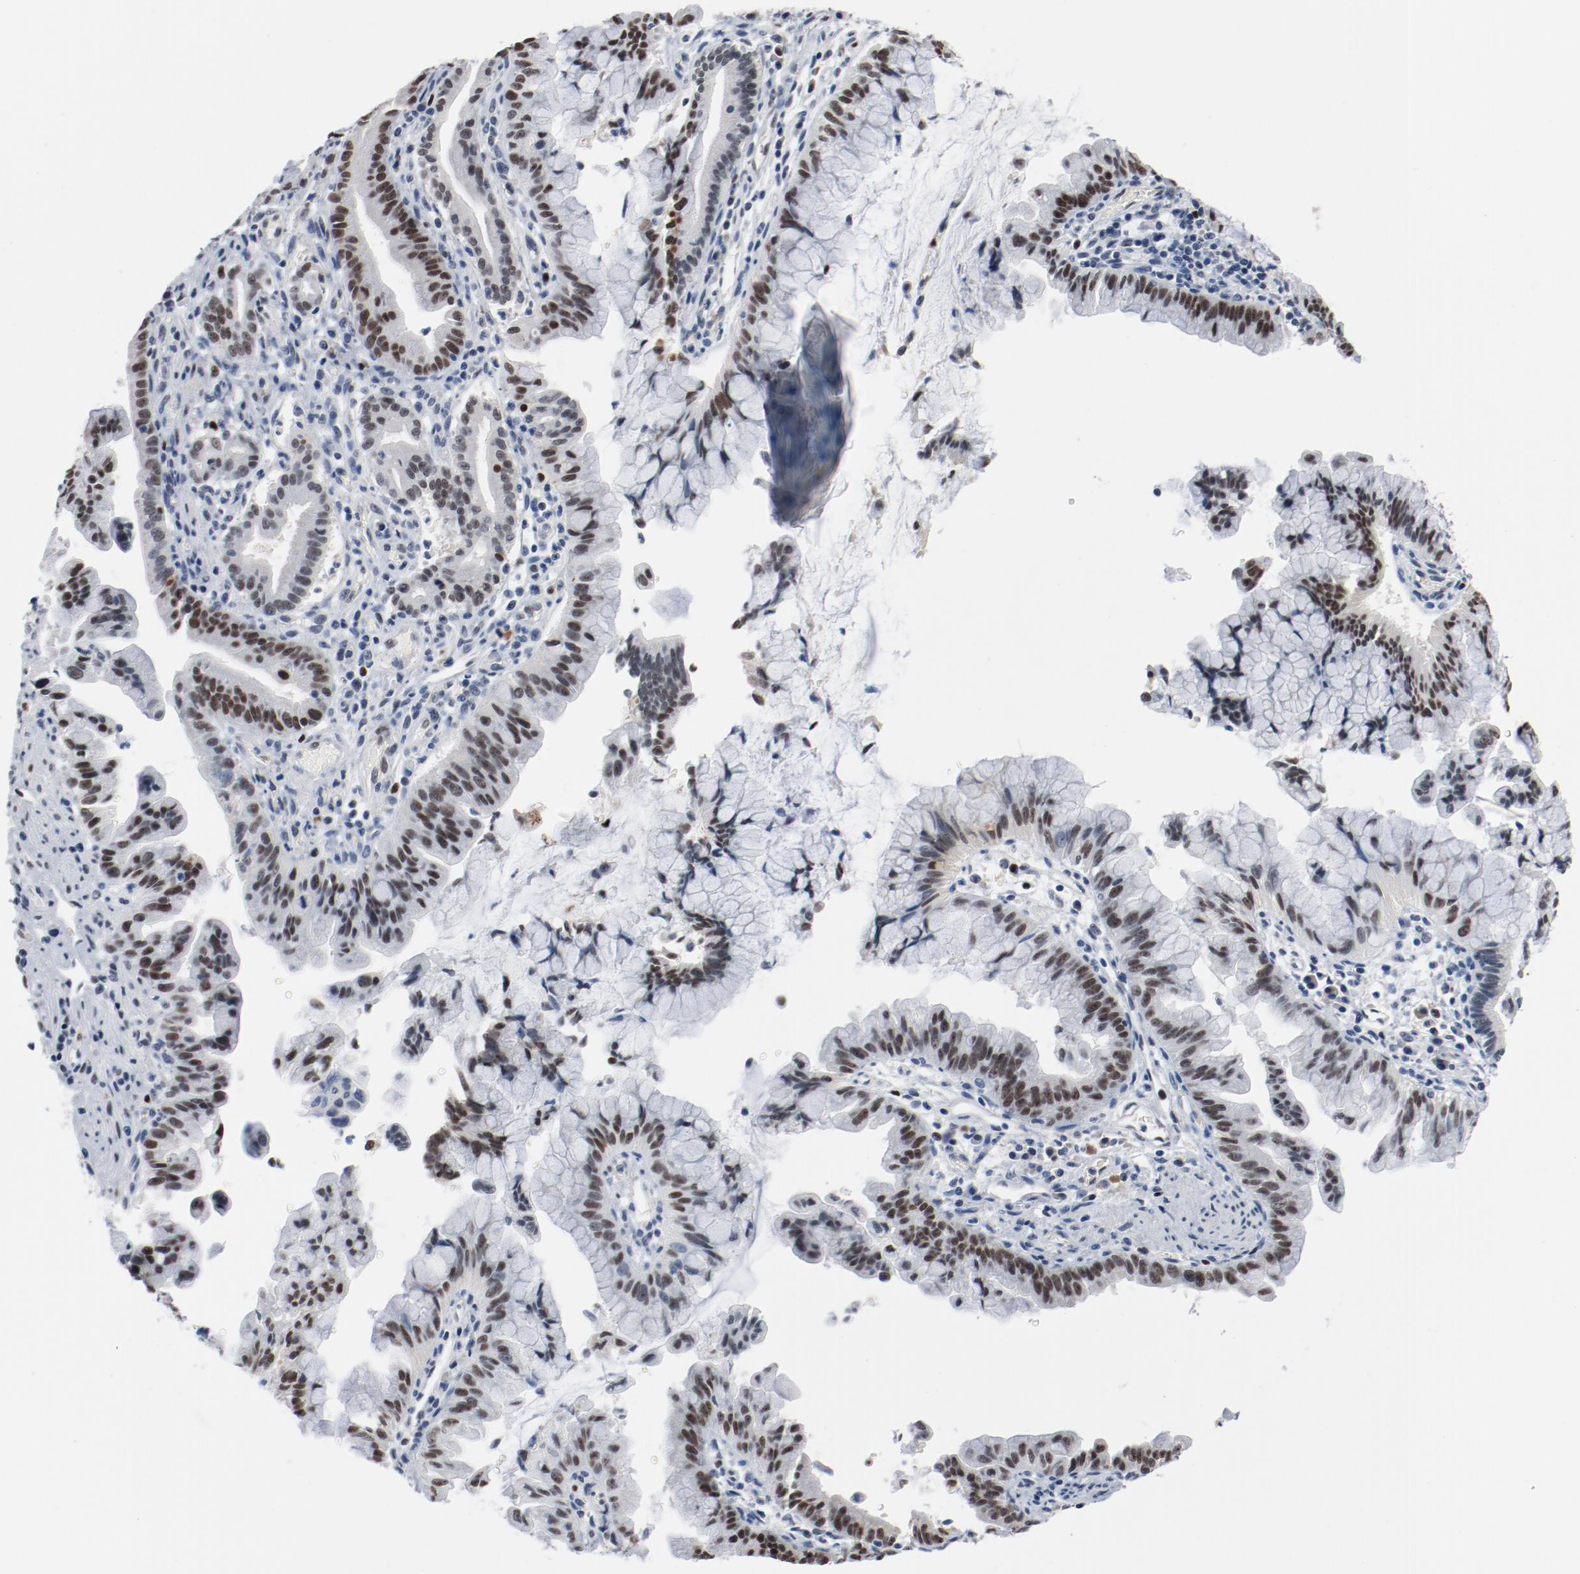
{"staining": {"intensity": "moderate", "quantity": ">75%", "location": "nuclear"}, "tissue": "pancreatic cancer", "cell_type": "Tumor cells", "image_type": "cancer", "snomed": [{"axis": "morphology", "description": "Adenocarcinoma, NOS"}, {"axis": "topography", "description": "Pancreas"}], "caption": "A medium amount of moderate nuclear staining is appreciated in about >75% of tumor cells in pancreatic cancer (adenocarcinoma) tissue. The staining was performed using DAB (3,3'-diaminobenzidine), with brown indicating positive protein expression. Nuclei are stained blue with hematoxylin.", "gene": "FOXP1", "patient": {"sex": "male", "age": 59}}